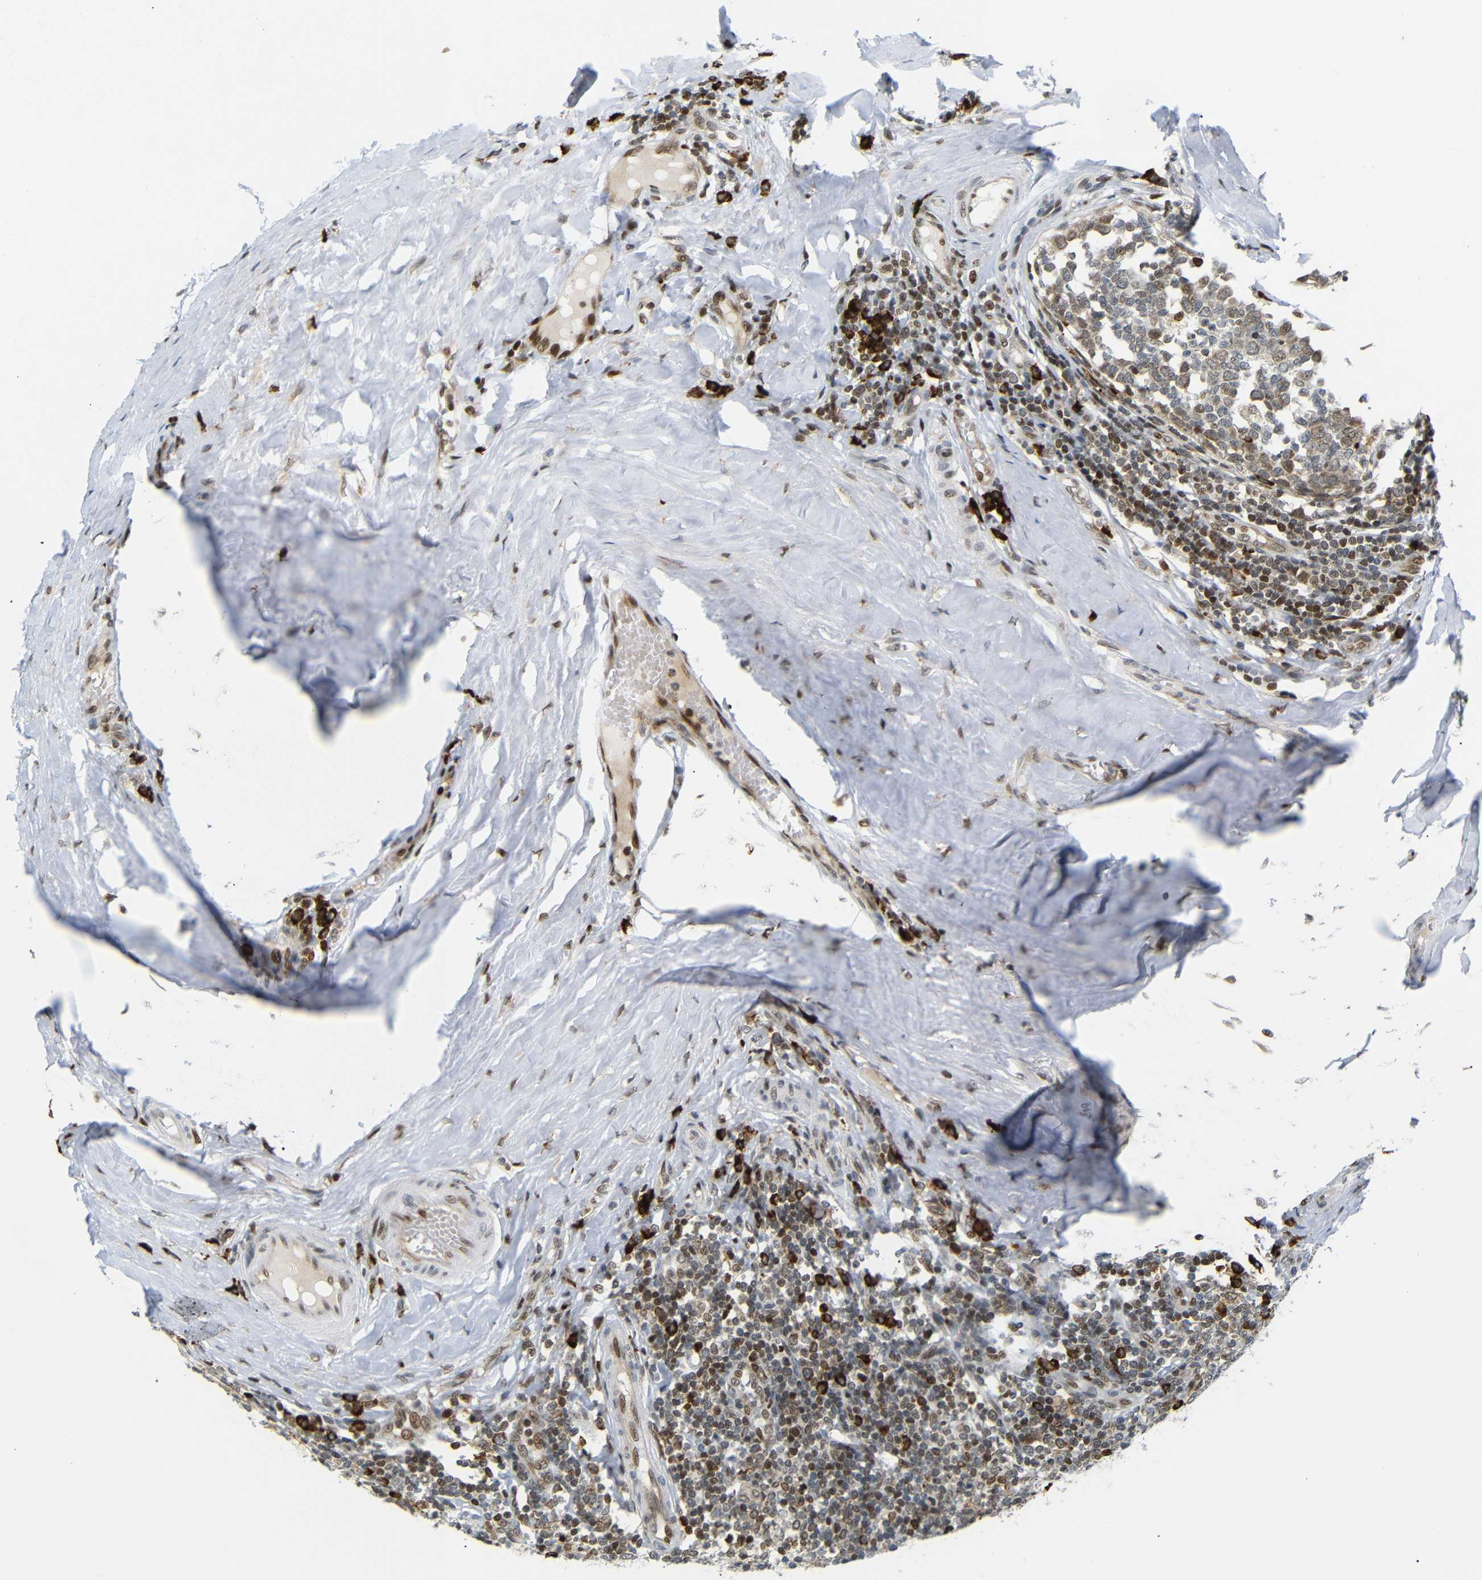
{"staining": {"intensity": "moderate", "quantity": "<25%", "location": "nuclear"}, "tissue": "tonsil", "cell_type": "Germinal center cells", "image_type": "normal", "snomed": [{"axis": "morphology", "description": "Normal tissue, NOS"}, {"axis": "topography", "description": "Tonsil"}], "caption": "The image exhibits immunohistochemical staining of benign tonsil. There is moderate nuclear expression is present in about <25% of germinal center cells.", "gene": "SPCS2", "patient": {"sex": "female", "age": 19}}